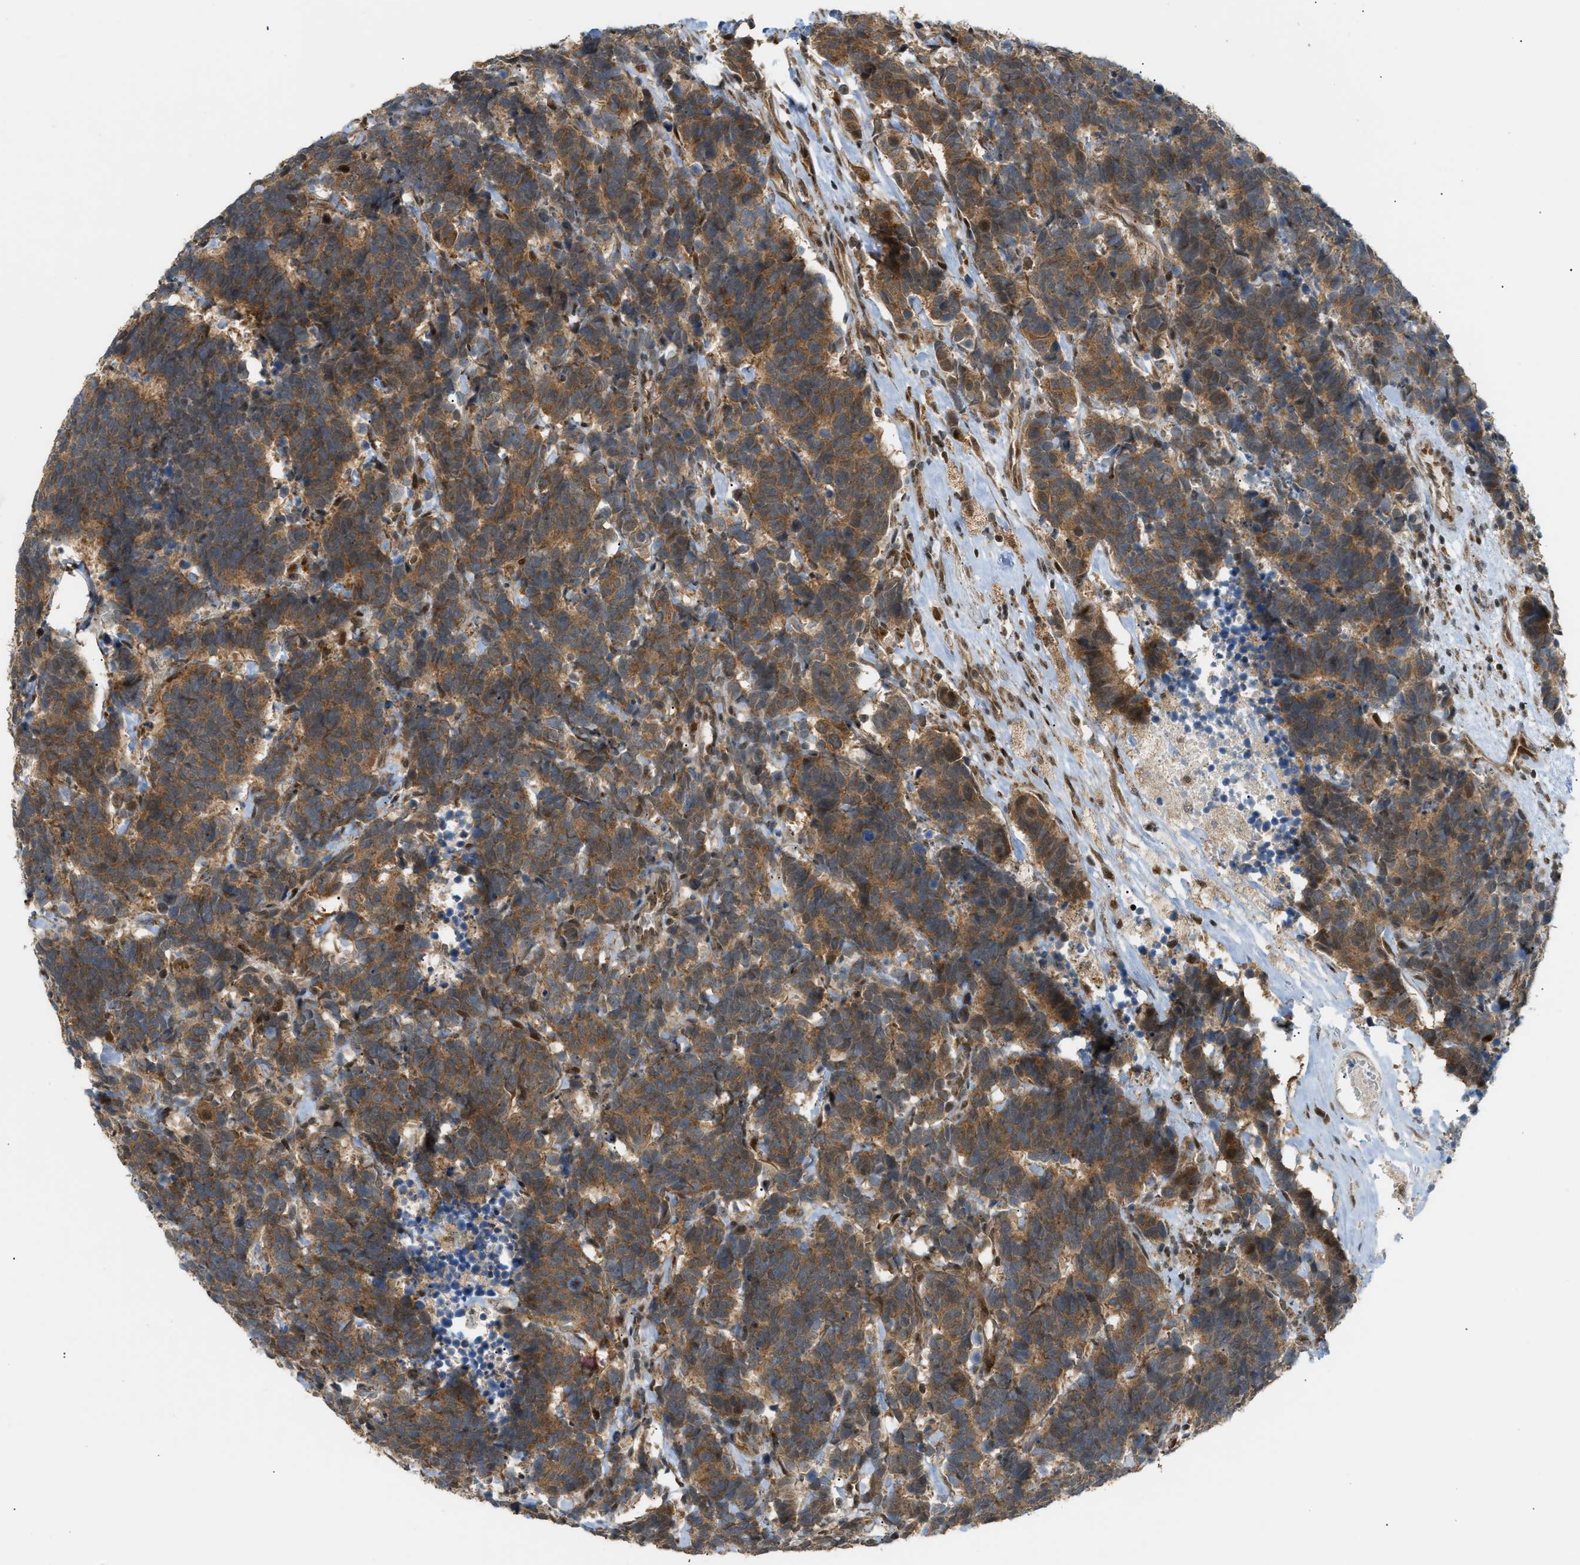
{"staining": {"intensity": "strong", "quantity": ">75%", "location": "cytoplasmic/membranous,nuclear"}, "tissue": "carcinoid", "cell_type": "Tumor cells", "image_type": "cancer", "snomed": [{"axis": "morphology", "description": "Carcinoma, NOS"}, {"axis": "morphology", "description": "Carcinoid, malignant, NOS"}, {"axis": "topography", "description": "Urinary bladder"}], "caption": "Immunohistochemistry (IHC) histopathology image of carcinoid stained for a protein (brown), which exhibits high levels of strong cytoplasmic/membranous and nuclear expression in approximately >75% of tumor cells.", "gene": "CCDC186", "patient": {"sex": "male", "age": 57}}